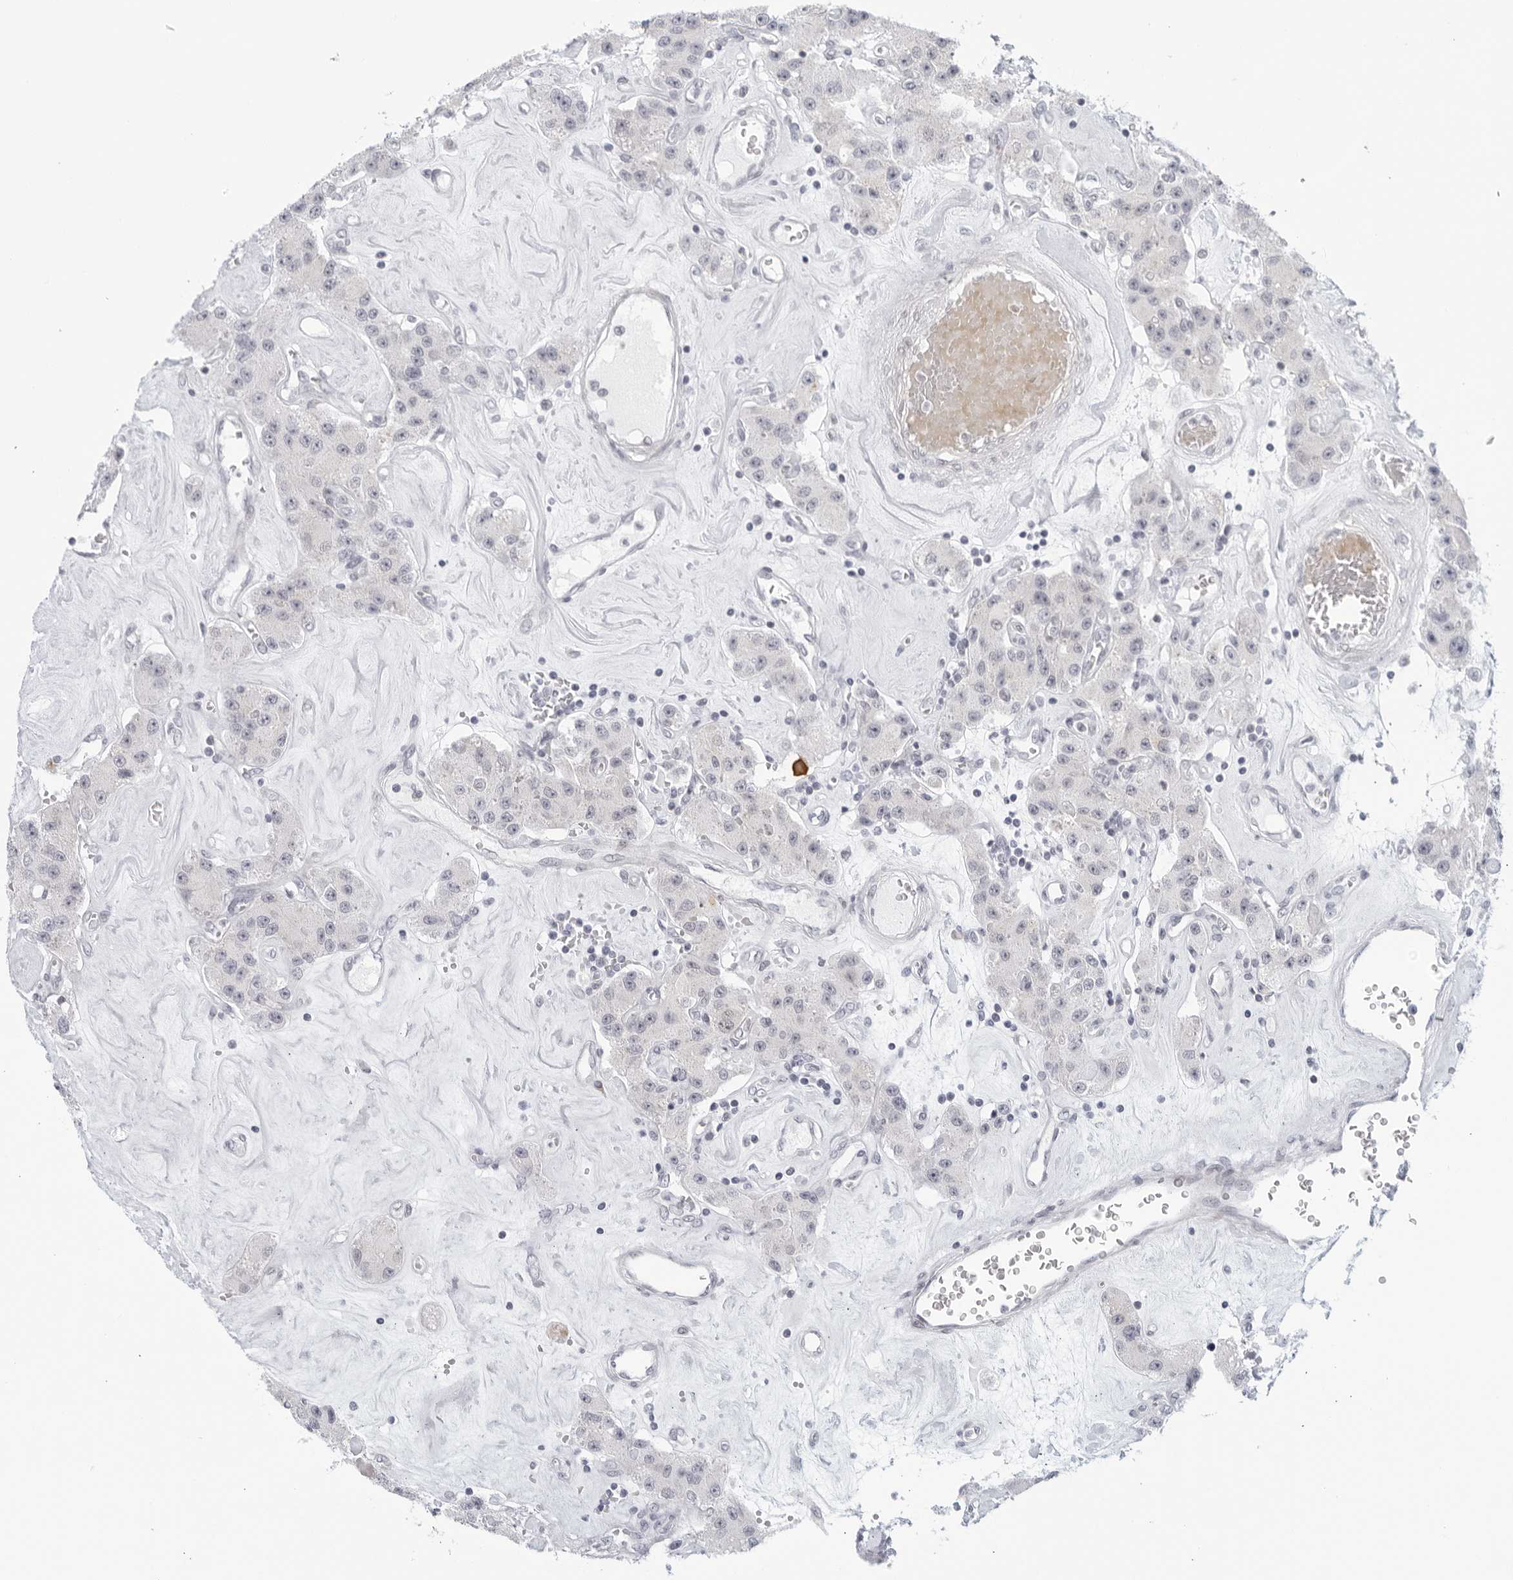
{"staining": {"intensity": "negative", "quantity": "none", "location": "none"}, "tissue": "carcinoid", "cell_type": "Tumor cells", "image_type": "cancer", "snomed": [{"axis": "morphology", "description": "Carcinoid, malignant, NOS"}, {"axis": "topography", "description": "Pancreas"}], "caption": "A micrograph of carcinoid stained for a protein displays no brown staining in tumor cells.", "gene": "WDTC1", "patient": {"sex": "male", "age": 41}}